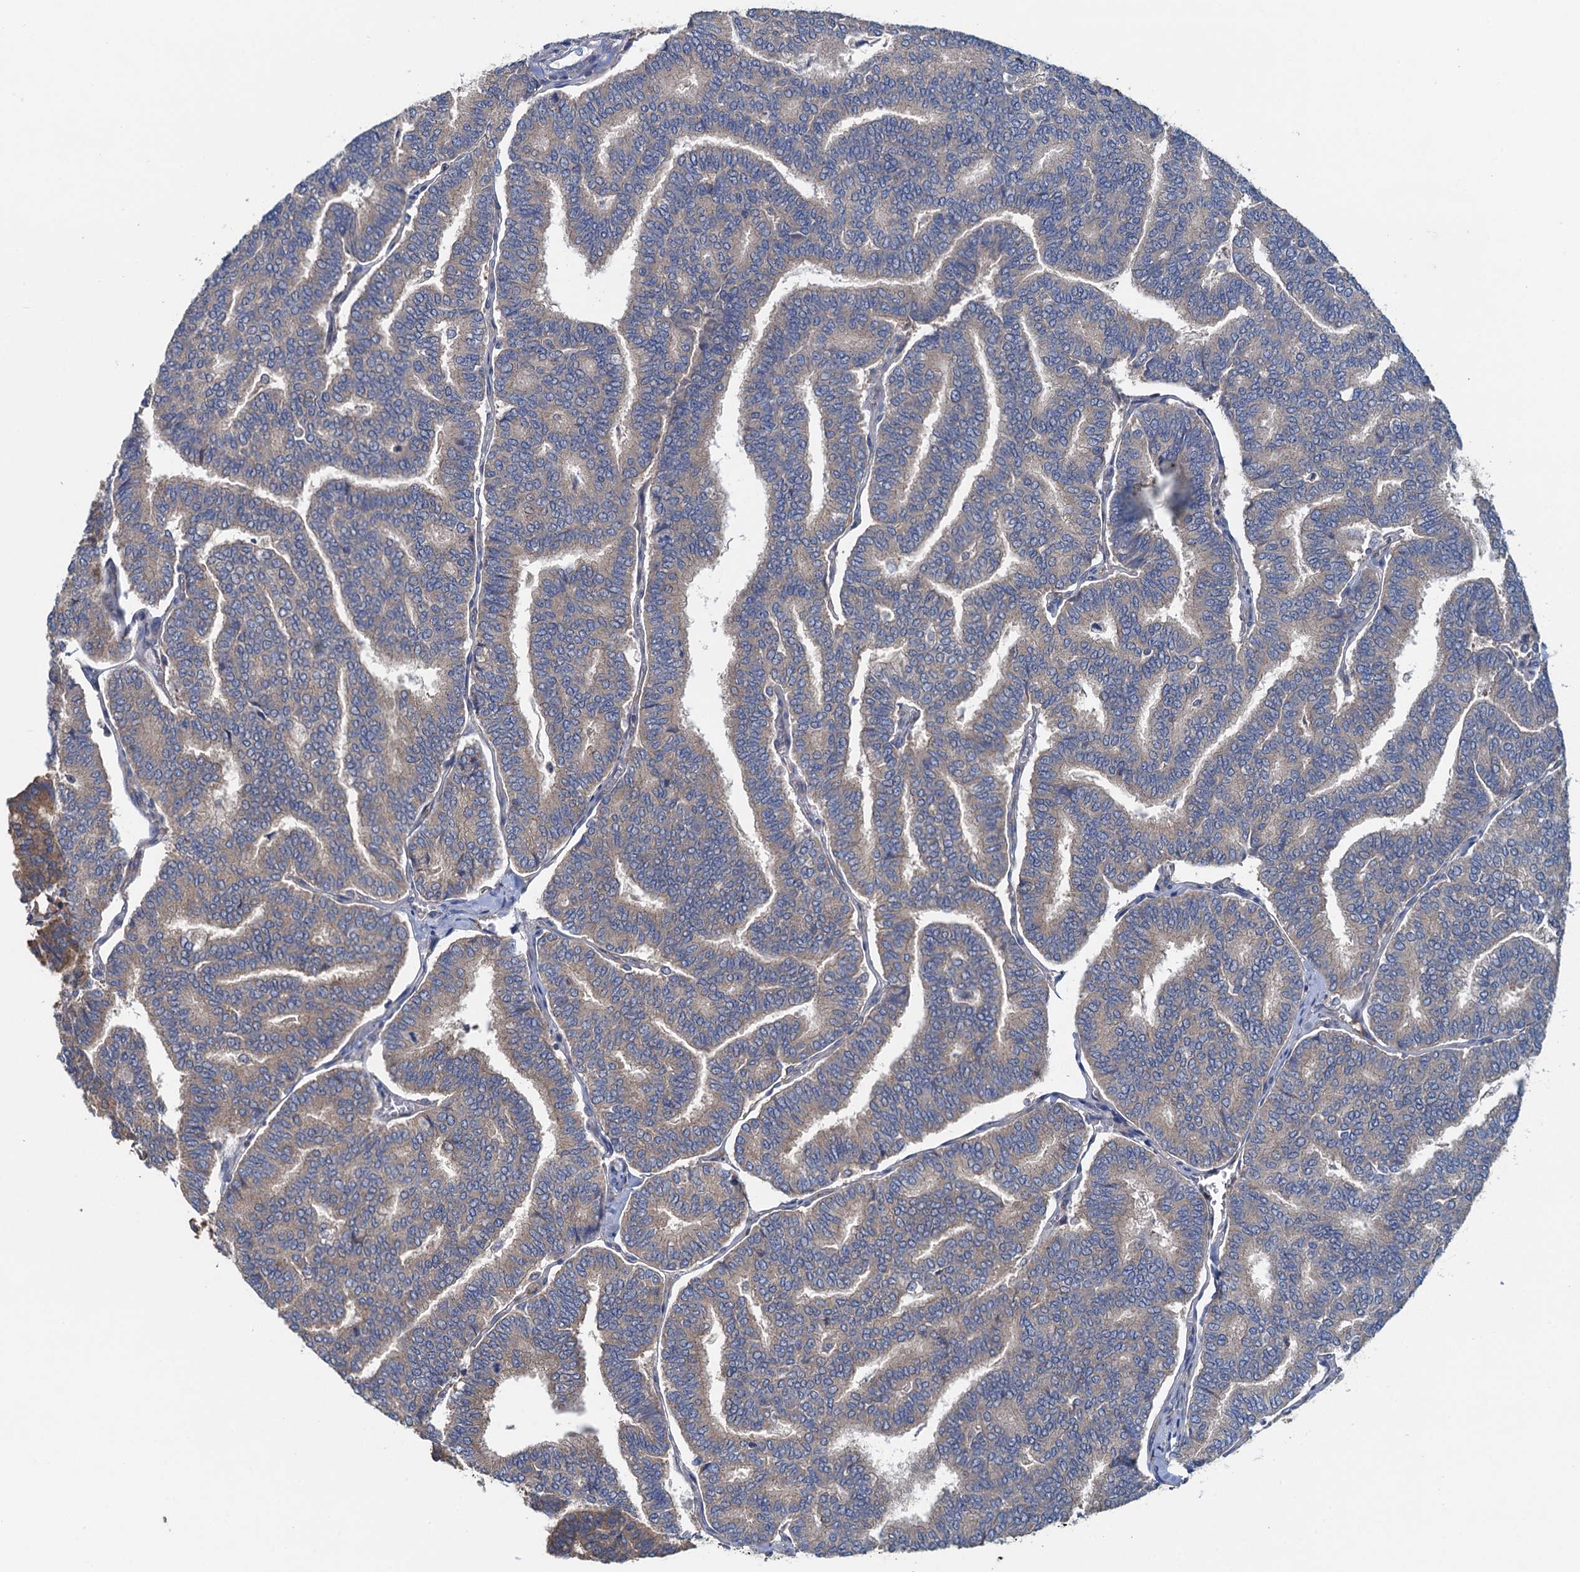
{"staining": {"intensity": "weak", "quantity": "25%-75%", "location": "cytoplasmic/membranous"}, "tissue": "thyroid cancer", "cell_type": "Tumor cells", "image_type": "cancer", "snomed": [{"axis": "morphology", "description": "Papillary adenocarcinoma, NOS"}, {"axis": "topography", "description": "Thyroid gland"}], "caption": "Weak cytoplasmic/membranous positivity for a protein is present in approximately 25%-75% of tumor cells of thyroid cancer using IHC.", "gene": "ADCY9", "patient": {"sex": "female", "age": 35}}